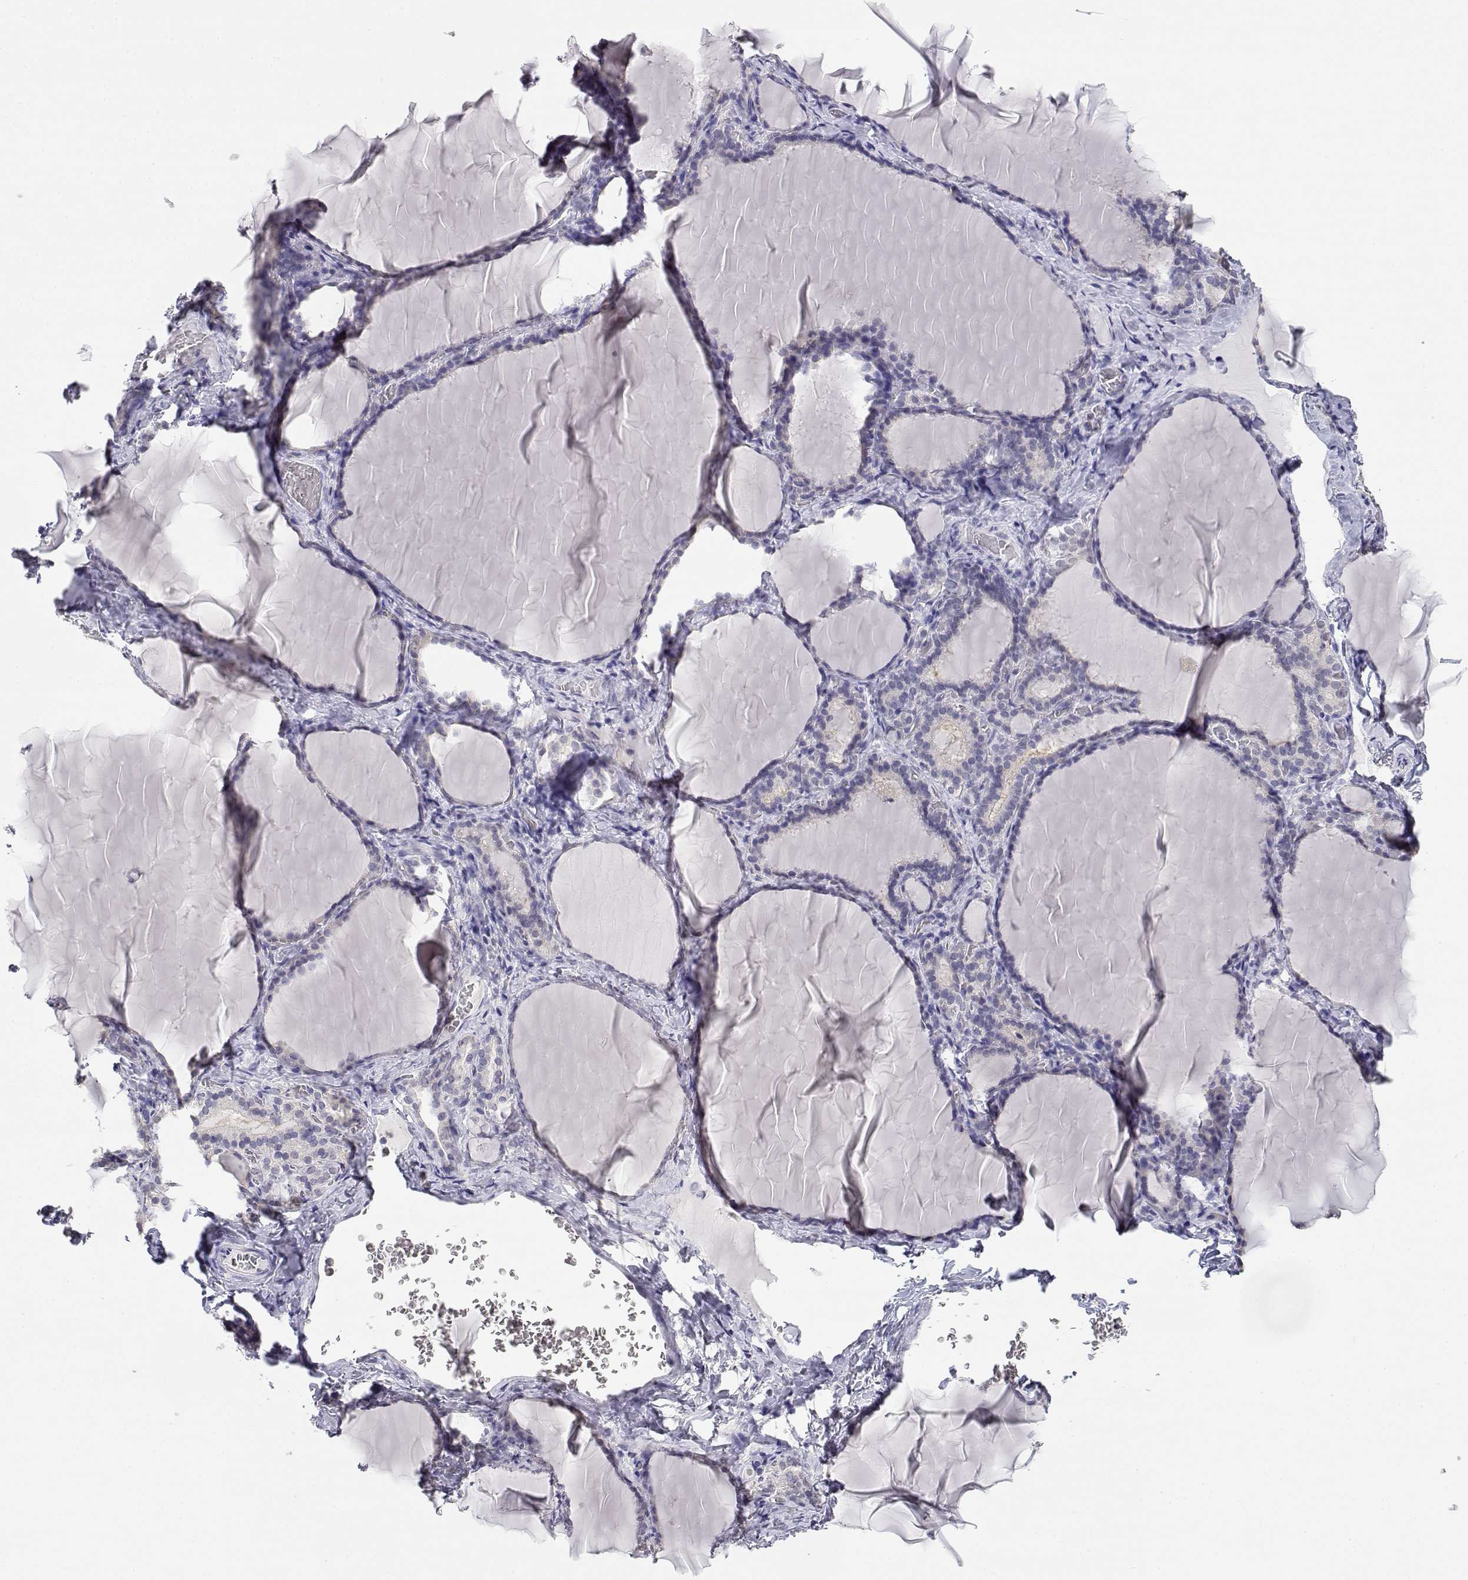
{"staining": {"intensity": "negative", "quantity": "none", "location": "none"}, "tissue": "thyroid gland", "cell_type": "Glandular cells", "image_type": "normal", "snomed": [{"axis": "morphology", "description": "Normal tissue, NOS"}, {"axis": "morphology", "description": "Hyperplasia, NOS"}, {"axis": "topography", "description": "Thyroid gland"}], "caption": "Immunohistochemical staining of normal human thyroid gland shows no significant staining in glandular cells.", "gene": "ADA", "patient": {"sex": "female", "age": 27}}